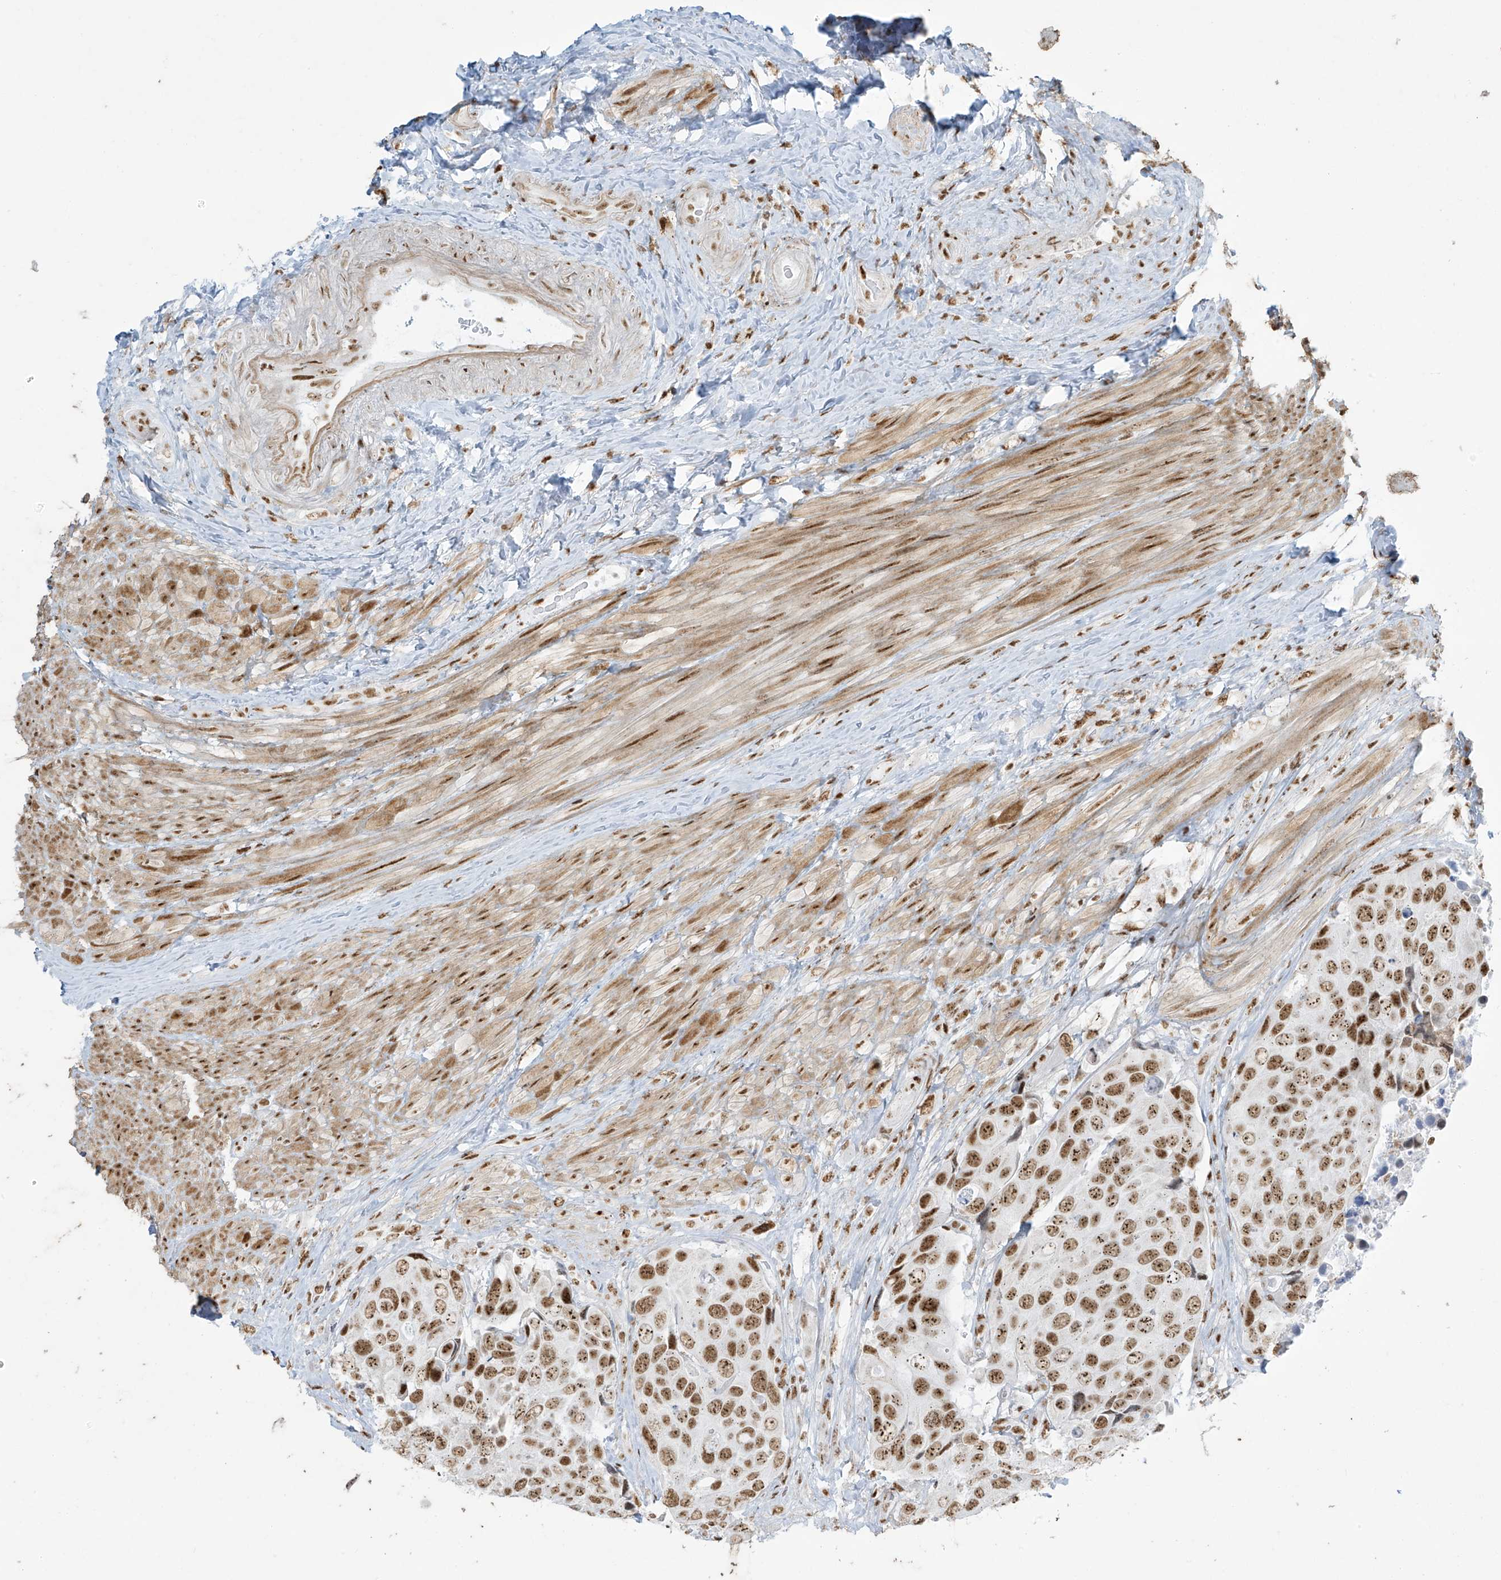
{"staining": {"intensity": "moderate", "quantity": ">75%", "location": "nuclear"}, "tissue": "urothelial cancer", "cell_type": "Tumor cells", "image_type": "cancer", "snomed": [{"axis": "morphology", "description": "Urothelial carcinoma, High grade"}, {"axis": "topography", "description": "Urinary bladder"}], "caption": "Moderate nuclear positivity is identified in approximately >75% of tumor cells in urothelial cancer. Using DAB (brown) and hematoxylin (blue) stains, captured at high magnification using brightfield microscopy.", "gene": "MS4A6A", "patient": {"sex": "male", "age": 74}}